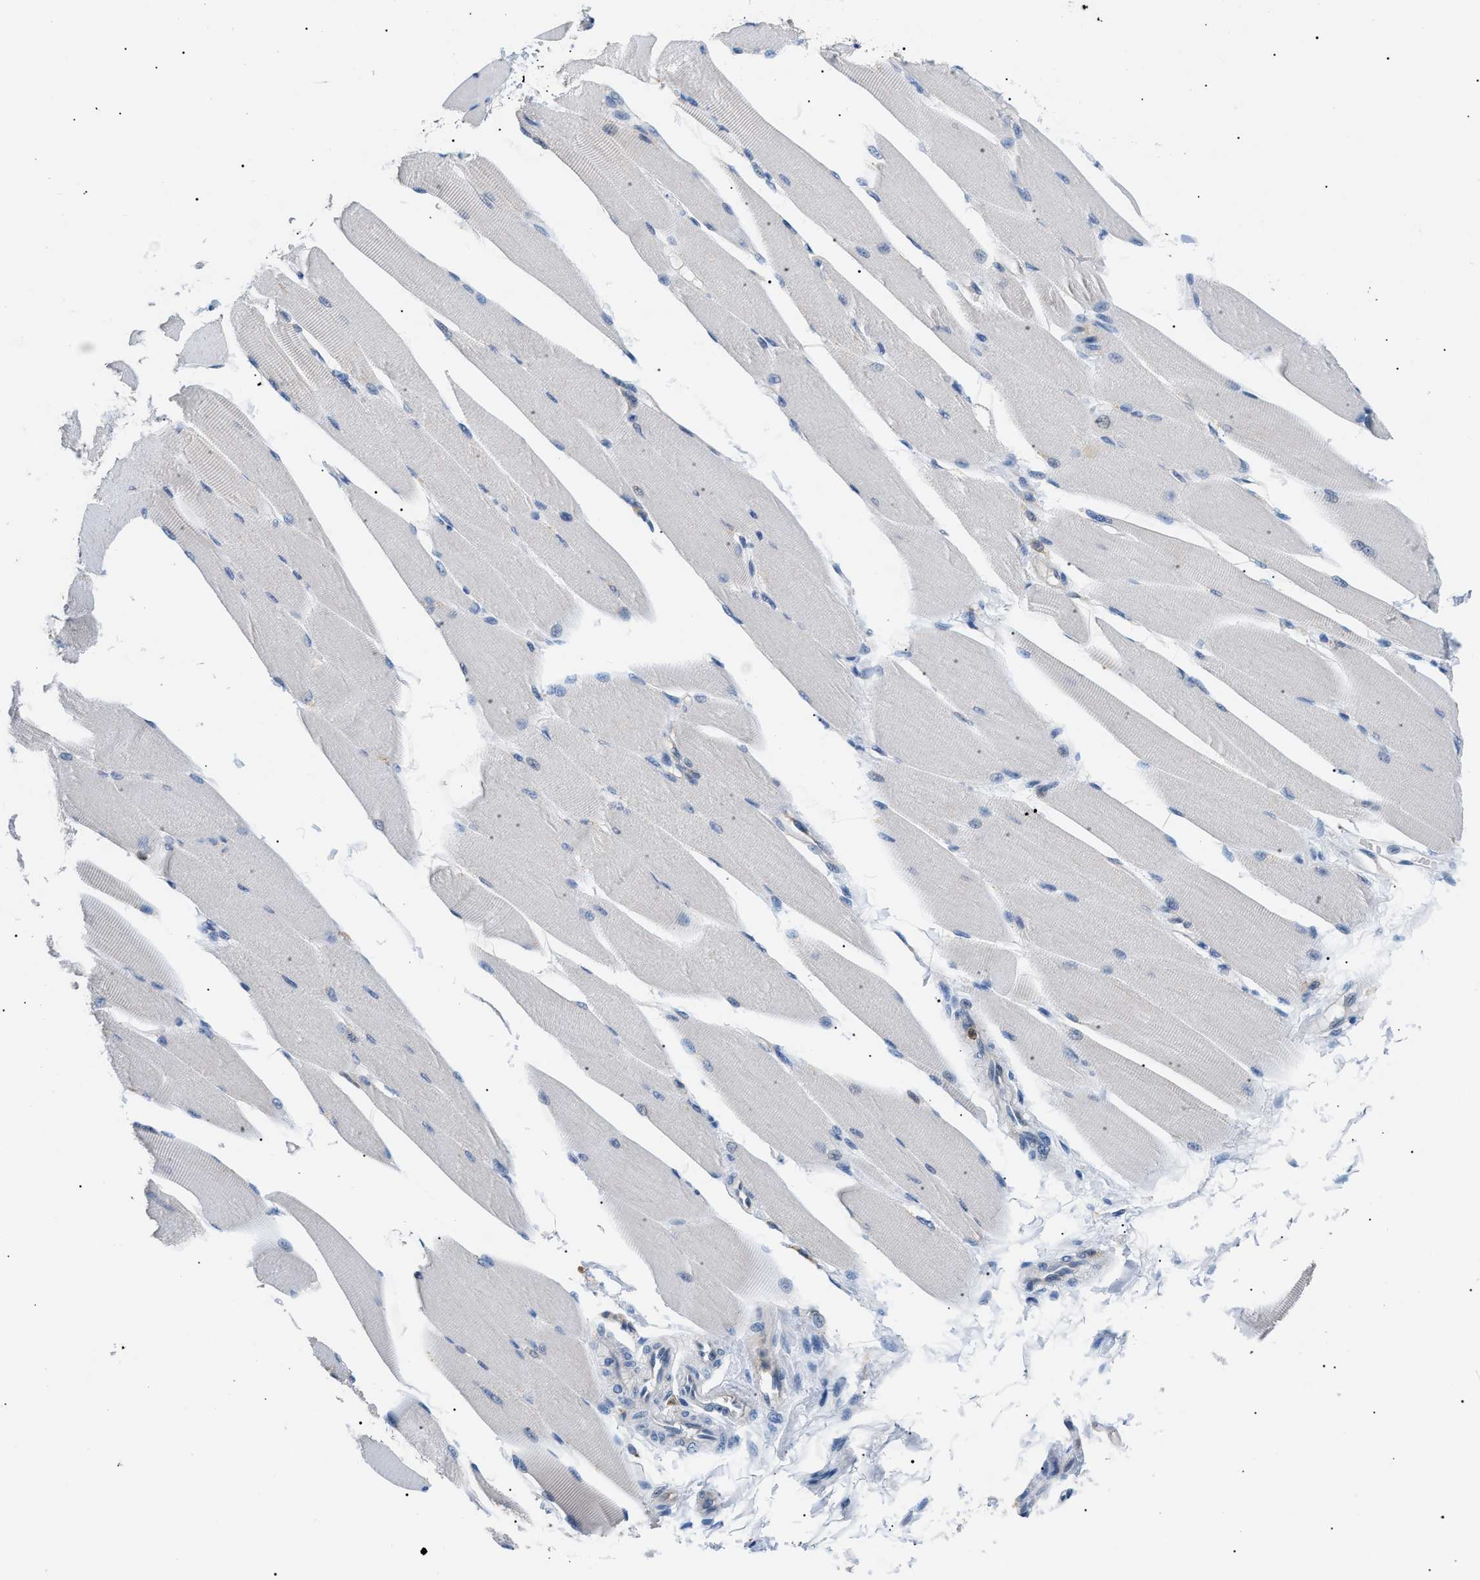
{"staining": {"intensity": "moderate", "quantity": "<25%", "location": "cytoplasmic/membranous"}, "tissue": "skeletal muscle", "cell_type": "Myocytes", "image_type": "normal", "snomed": [{"axis": "morphology", "description": "Normal tissue, NOS"}, {"axis": "topography", "description": "Skeletal muscle"}, {"axis": "topography", "description": "Peripheral nerve tissue"}], "caption": "This image demonstrates IHC staining of benign human skeletal muscle, with low moderate cytoplasmic/membranous staining in about <25% of myocytes.", "gene": "INPP5D", "patient": {"sex": "female", "age": 84}}